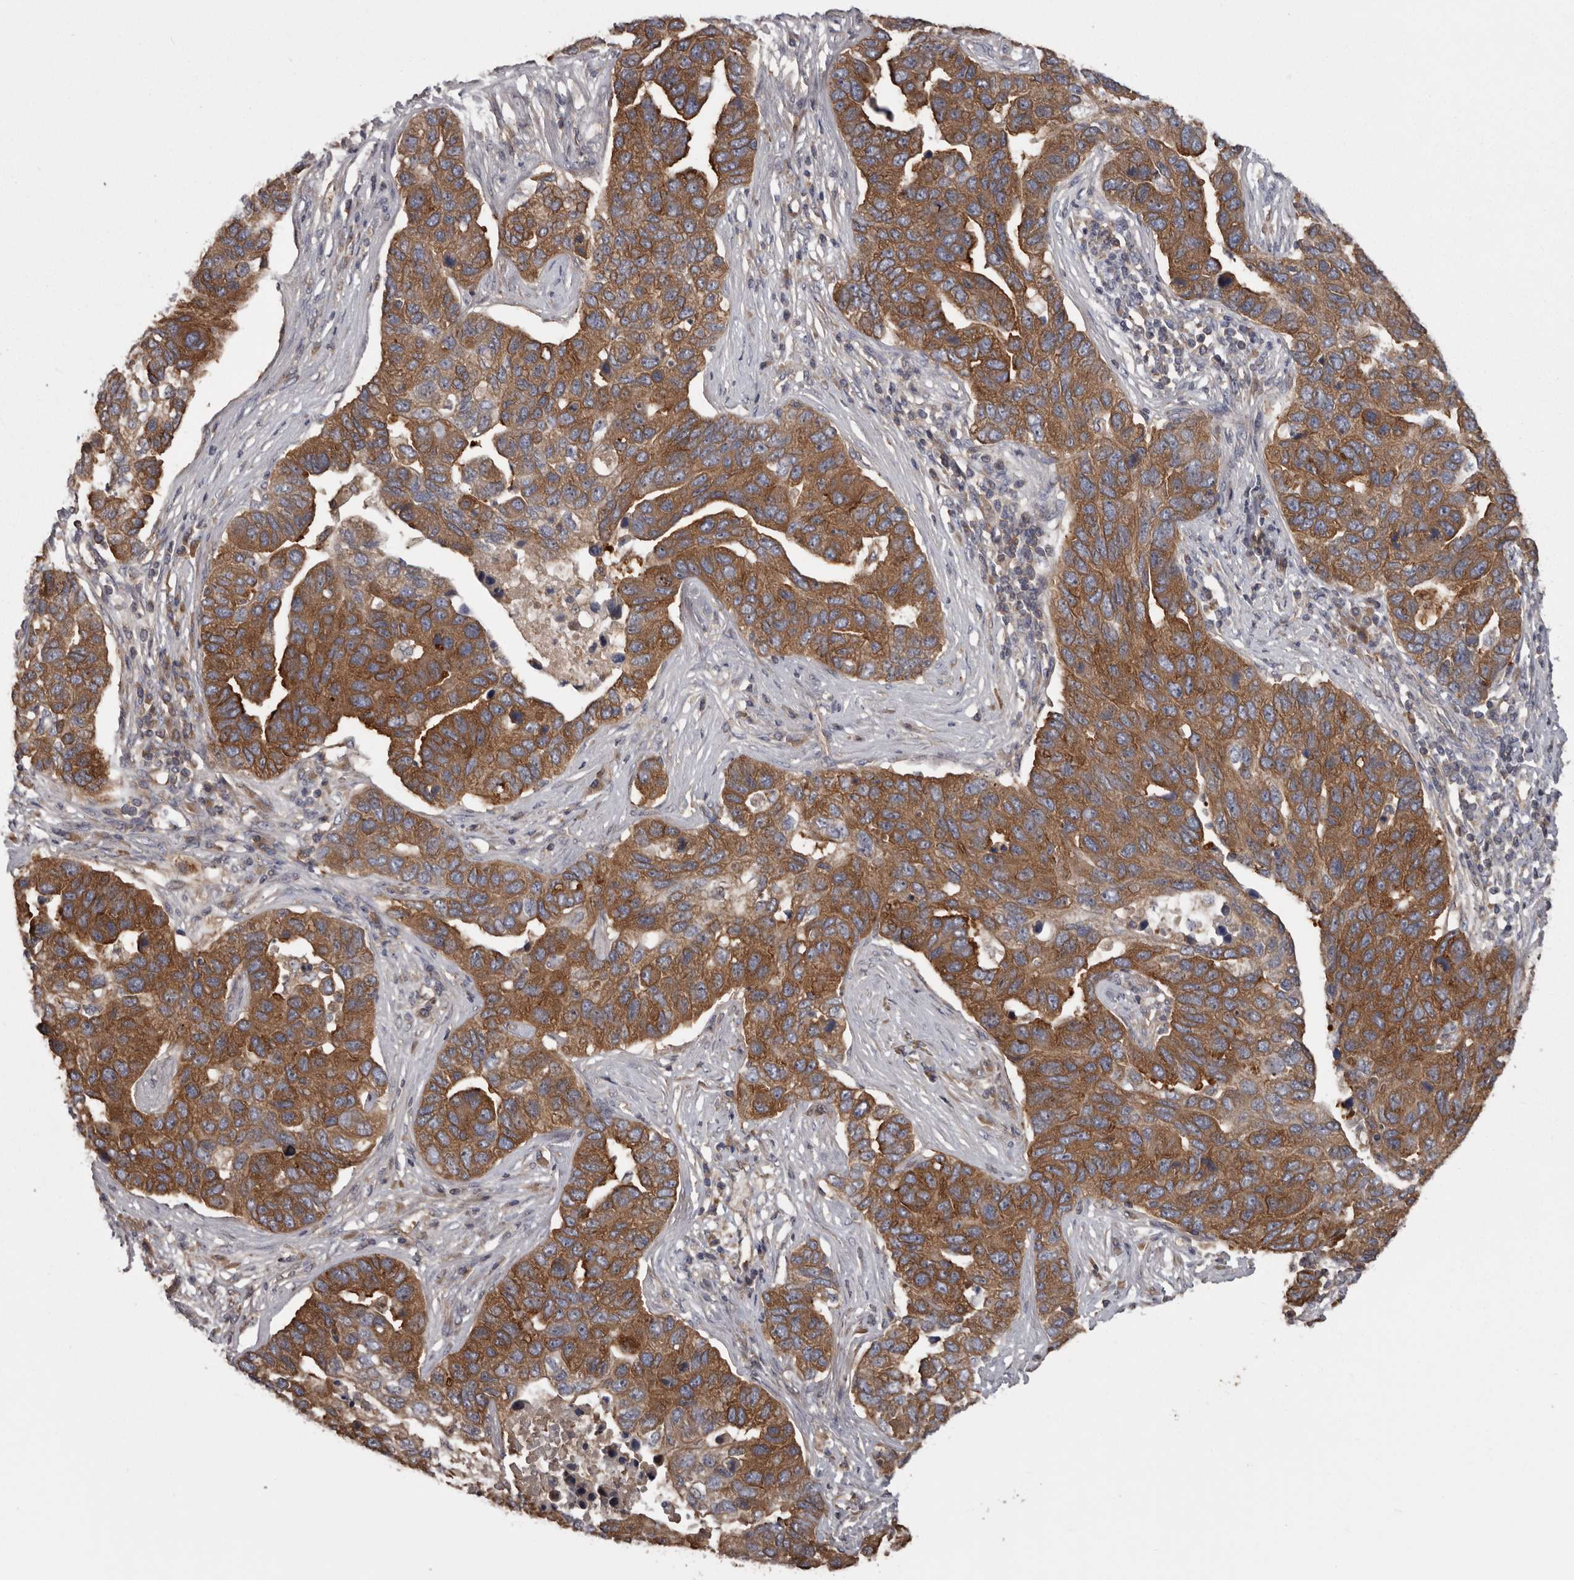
{"staining": {"intensity": "moderate", "quantity": ">75%", "location": "cytoplasmic/membranous"}, "tissue": "pancreatic cancer", "cell_type": "Tumor cells", "image_type": "cancer", "snomed": [{"axis": "morphology", "description": "Adenocarcinoma, NOS"}, {"axis": "topography", "description": "Pancreas"}], "caption": "Pancreatic cancer (adenocarcinoma) was stained to show a protein in brown. There is medium levels of moderate cytoplasmic/membranous expression in about >75% of tumor cells.", "gene": "DARS1", "patient": {"sex": "female", "age": 61}}